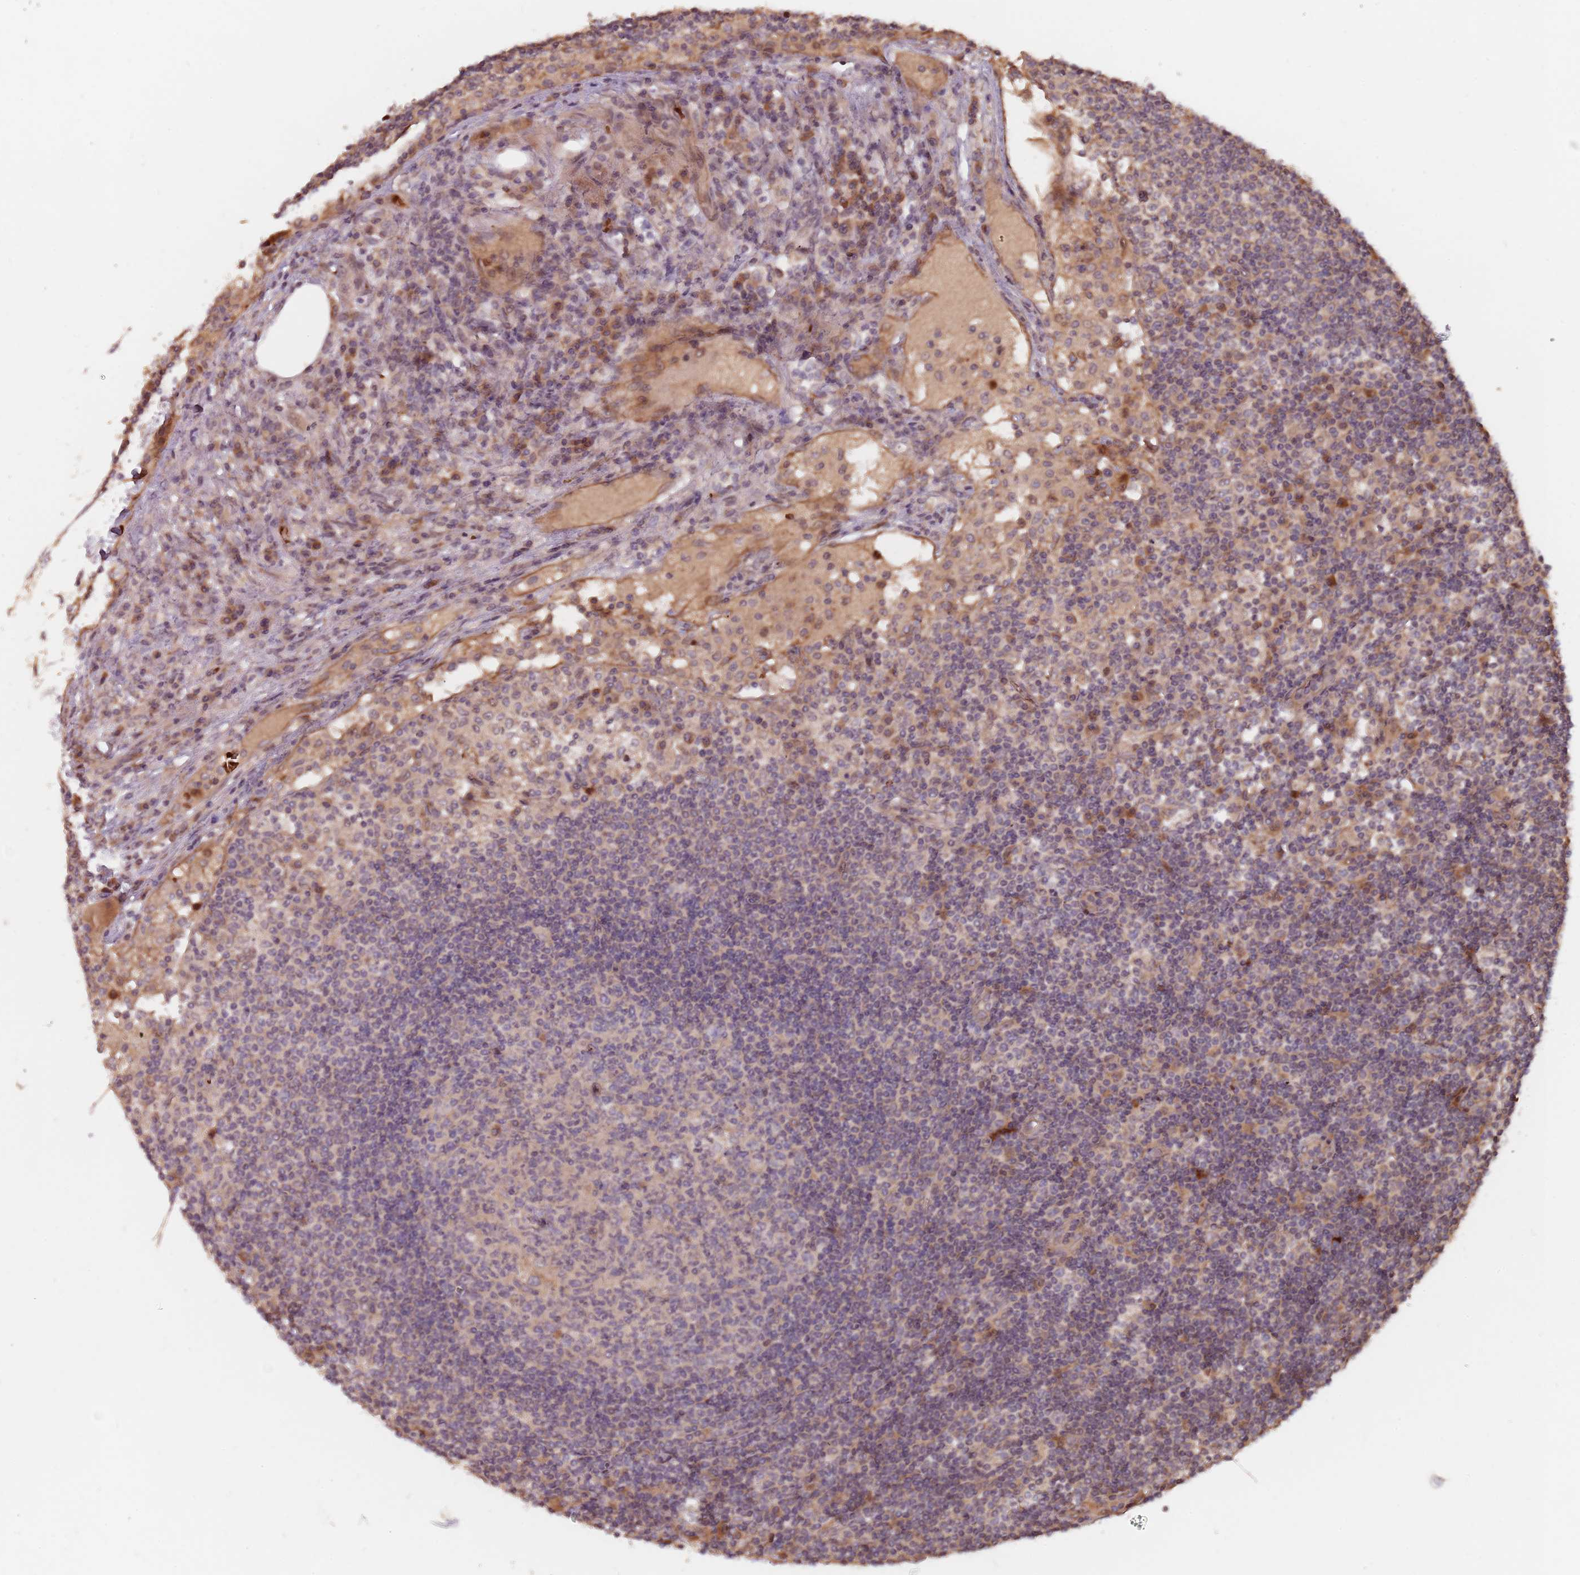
{"staining": {"intensity": "negative", "quantity": "none", "location": "none"}, "tissue": "lymph node", "cell_type": "Germinal center cells", "image_type": "normal", "snomed": [{"axis": "morphology", "description": "Normal tissue, NOS"}, {"axis": "topography", "description": "Lymph node"}], "caption": "Human lymph node stained for a protein using immunohistochemistry (IHC) reveals no positivity in germinal center cells.", "gene": "GPR180", "patient": {"sex": "female", "age": 53}}